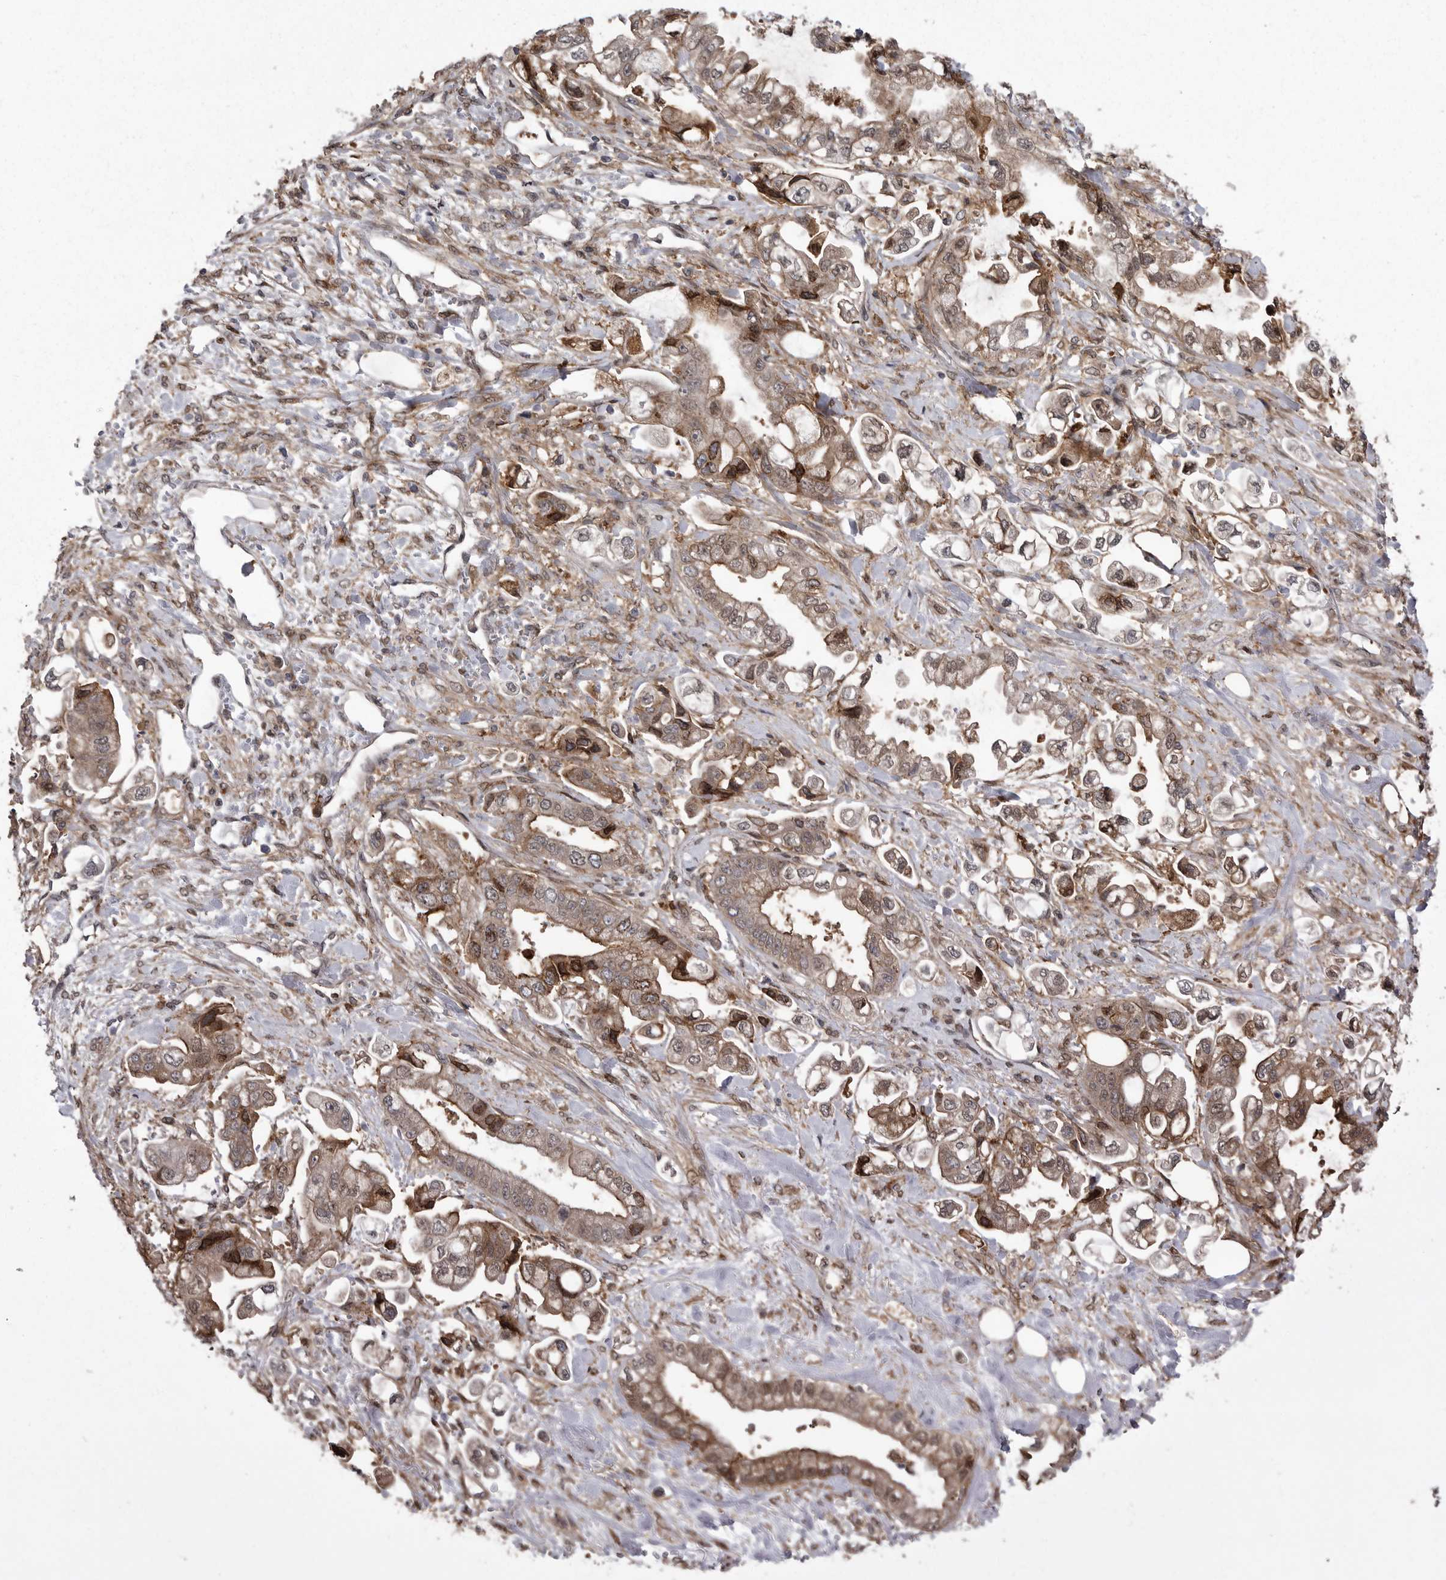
{"staining": {"intensity": "moderate", "quantity": ">75%", "location": "cytoplasmic/membranous"}, "tissue": "stomach cancer", "cell_type": "Tumor cells", "image_type": "cancer", "snomed": [{"axis": "morphology", "description": "Adenocarcinoma, NOS"}, {"axis": "topography", "description": "Stomach"}], "caption": "A high-resolution histopathology image shows IHC staining of adenocarcinoma (stomach), which exhibits moderate cytoplasmic/membranous positivity in about >75% of tumor cells.", "gene": "ABL1", "patient": {"sex": "male", "age": 62}}